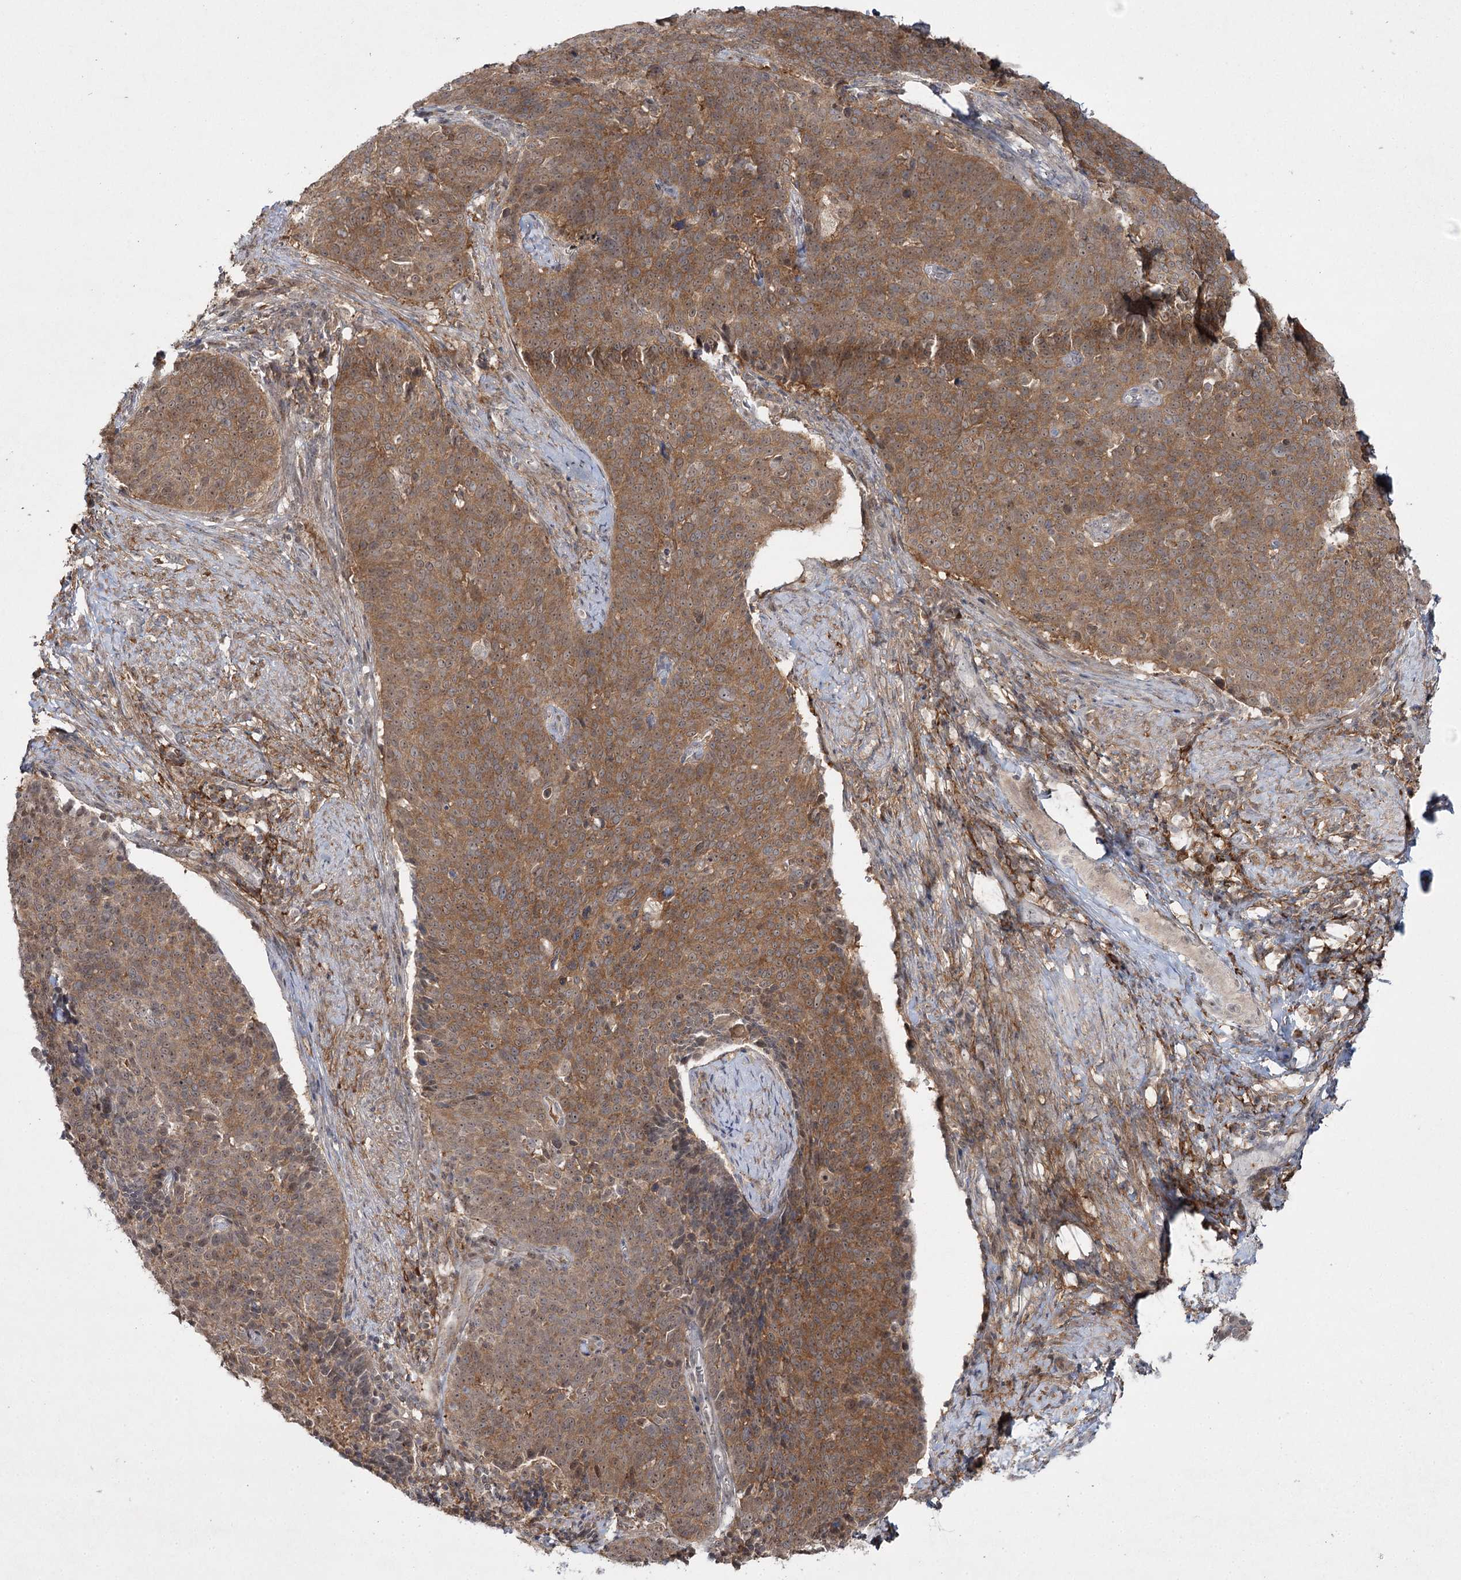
{"staining": {"intensity": "moderate", "quantity": ">75%", "location": "cytoplasmic/membranous"}, "tissue": "cervical cancer", "cell_type": "Tumor cells", "image_type": "cancer", "snomed": [{"axis": "morphology", "description": "Squamous cell carcinoma, NOS"}, {"axis": "topography", "description": "Cervix"}], "caption": "Protein staining displays moderate cytoplasmic/membranous staining in approximately >75% of tumor cells in cervical cancer.", "gene": "WDR44", "patient": {"sex": "female", "age": 39}}